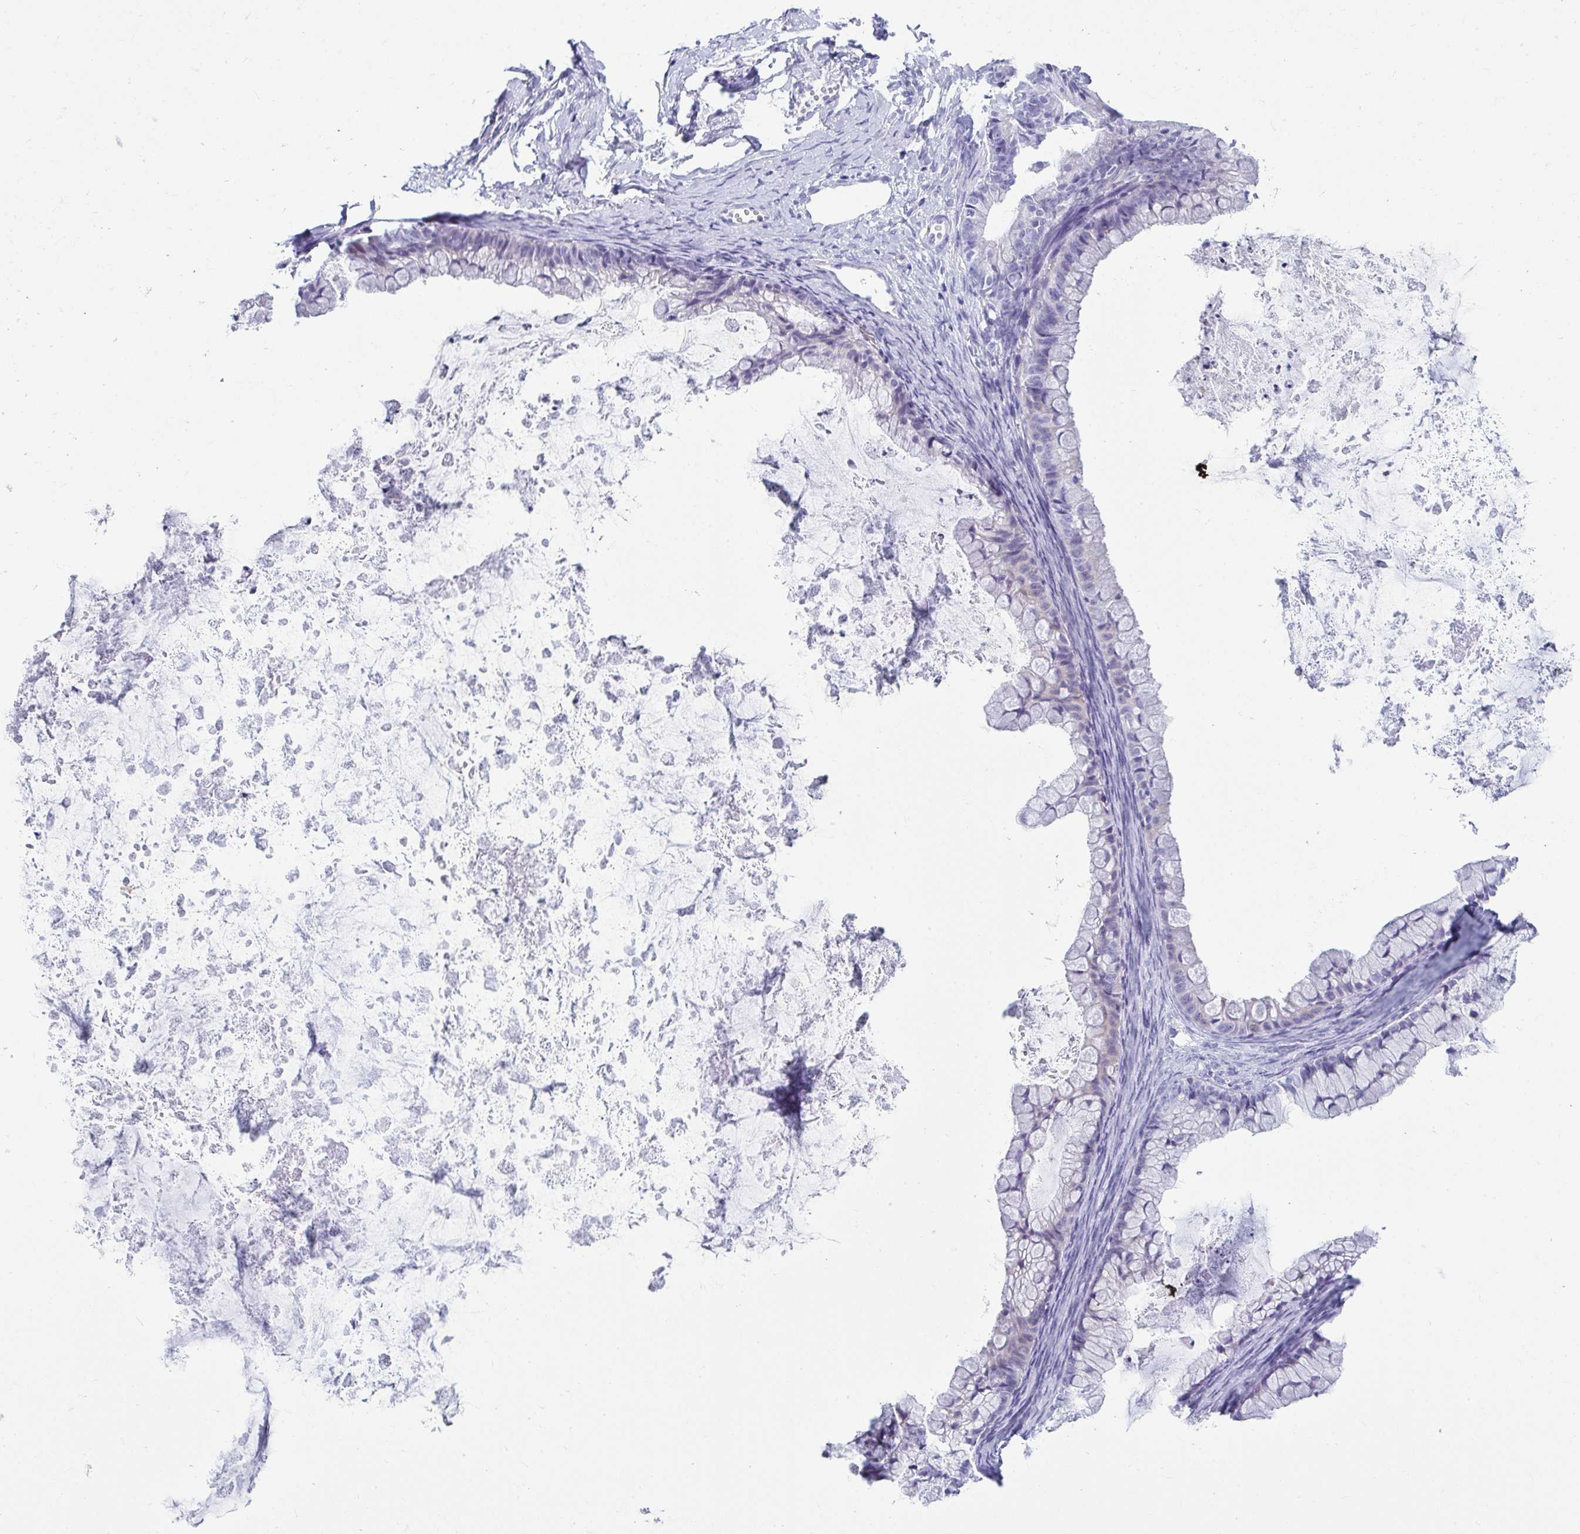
{"staining": {"intensity": "negative", "quantity": "none", "location": "none"}, "tissue": "ovarian cancer", "cell_type": "Tumor cells", "image_type": "cancer", "snomed": [{"axis": "morphology", "description": "Cystadenocarcinoma, mucinous, NOS"}, {"axis": "topography", "description": "Ovary"}], "caption": "Image shows no significant protein staining in tumor cells of ovarian mucinous cystadenocarcinoma.", "gene": "CLGN", "patient": {"sex": "female", "age": 35}}